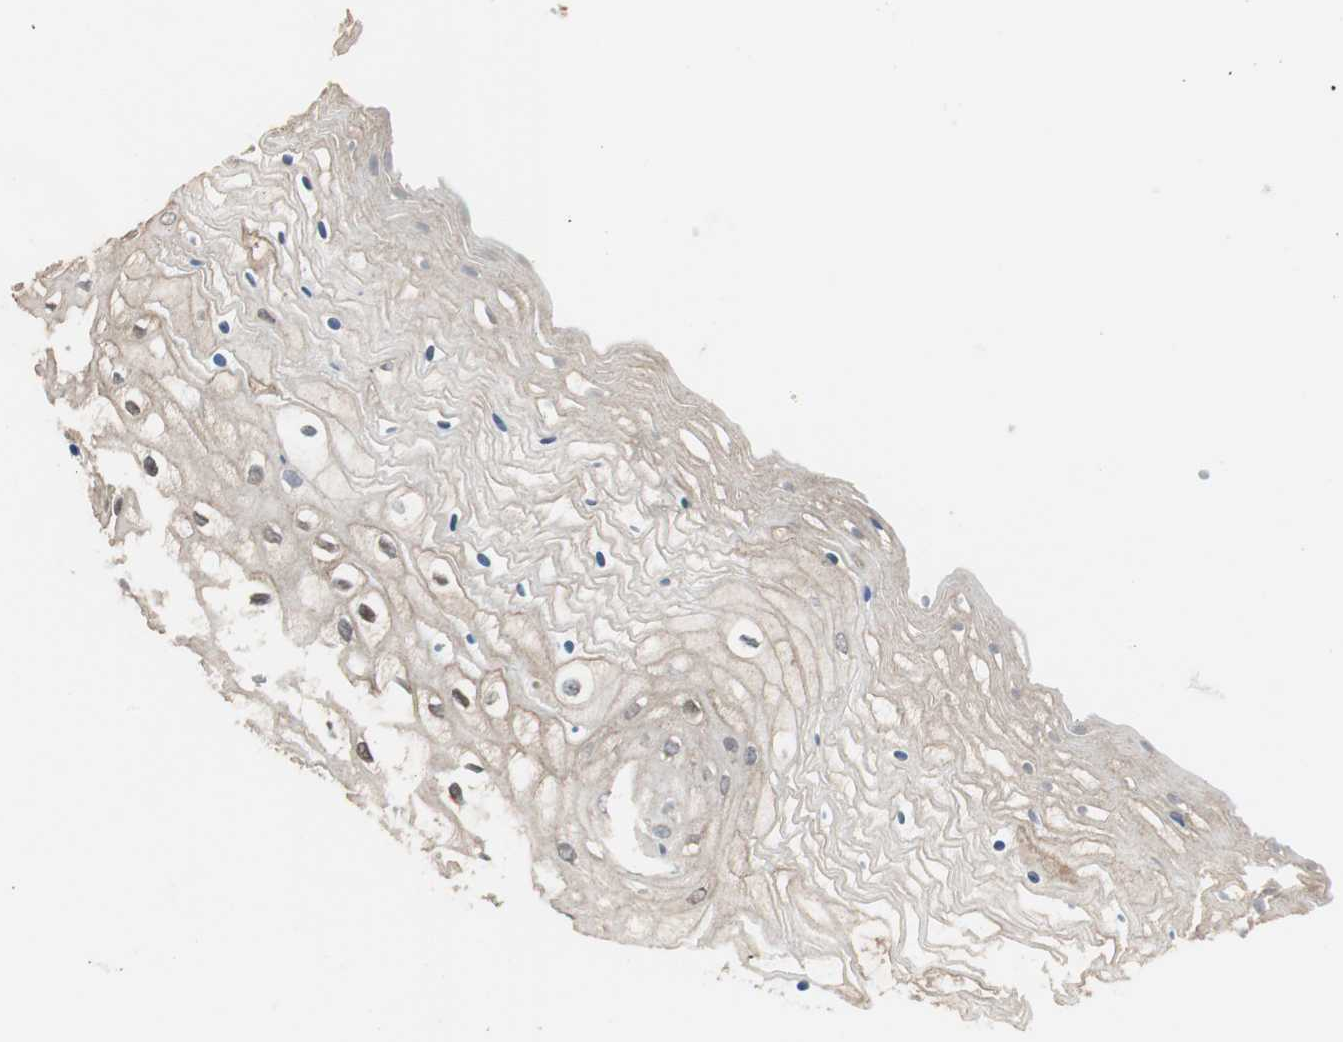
{"staining": {"intensity": "moderate", "quantity": "25%-75%", "location": "cytoplasmic/membranous,nuclear"}, "tissue": "vagina", "cell_type": "Squamous epithelial cells", "image_type": "normal", "snomed": [{"axis": "morphology", "description": "Normal tissue, NOS"}, {"axis": "topography", "description": "Vagina"}], "caption": "This histopathology image displays IHC staining of benign vagina, with medium moderate cytoplasmic/membranous,nuclear positivity in about 25%-75% of squamous epithelial cells.", "gene": "PDZK1", "patient": {"sex": "female", "age": 34}}